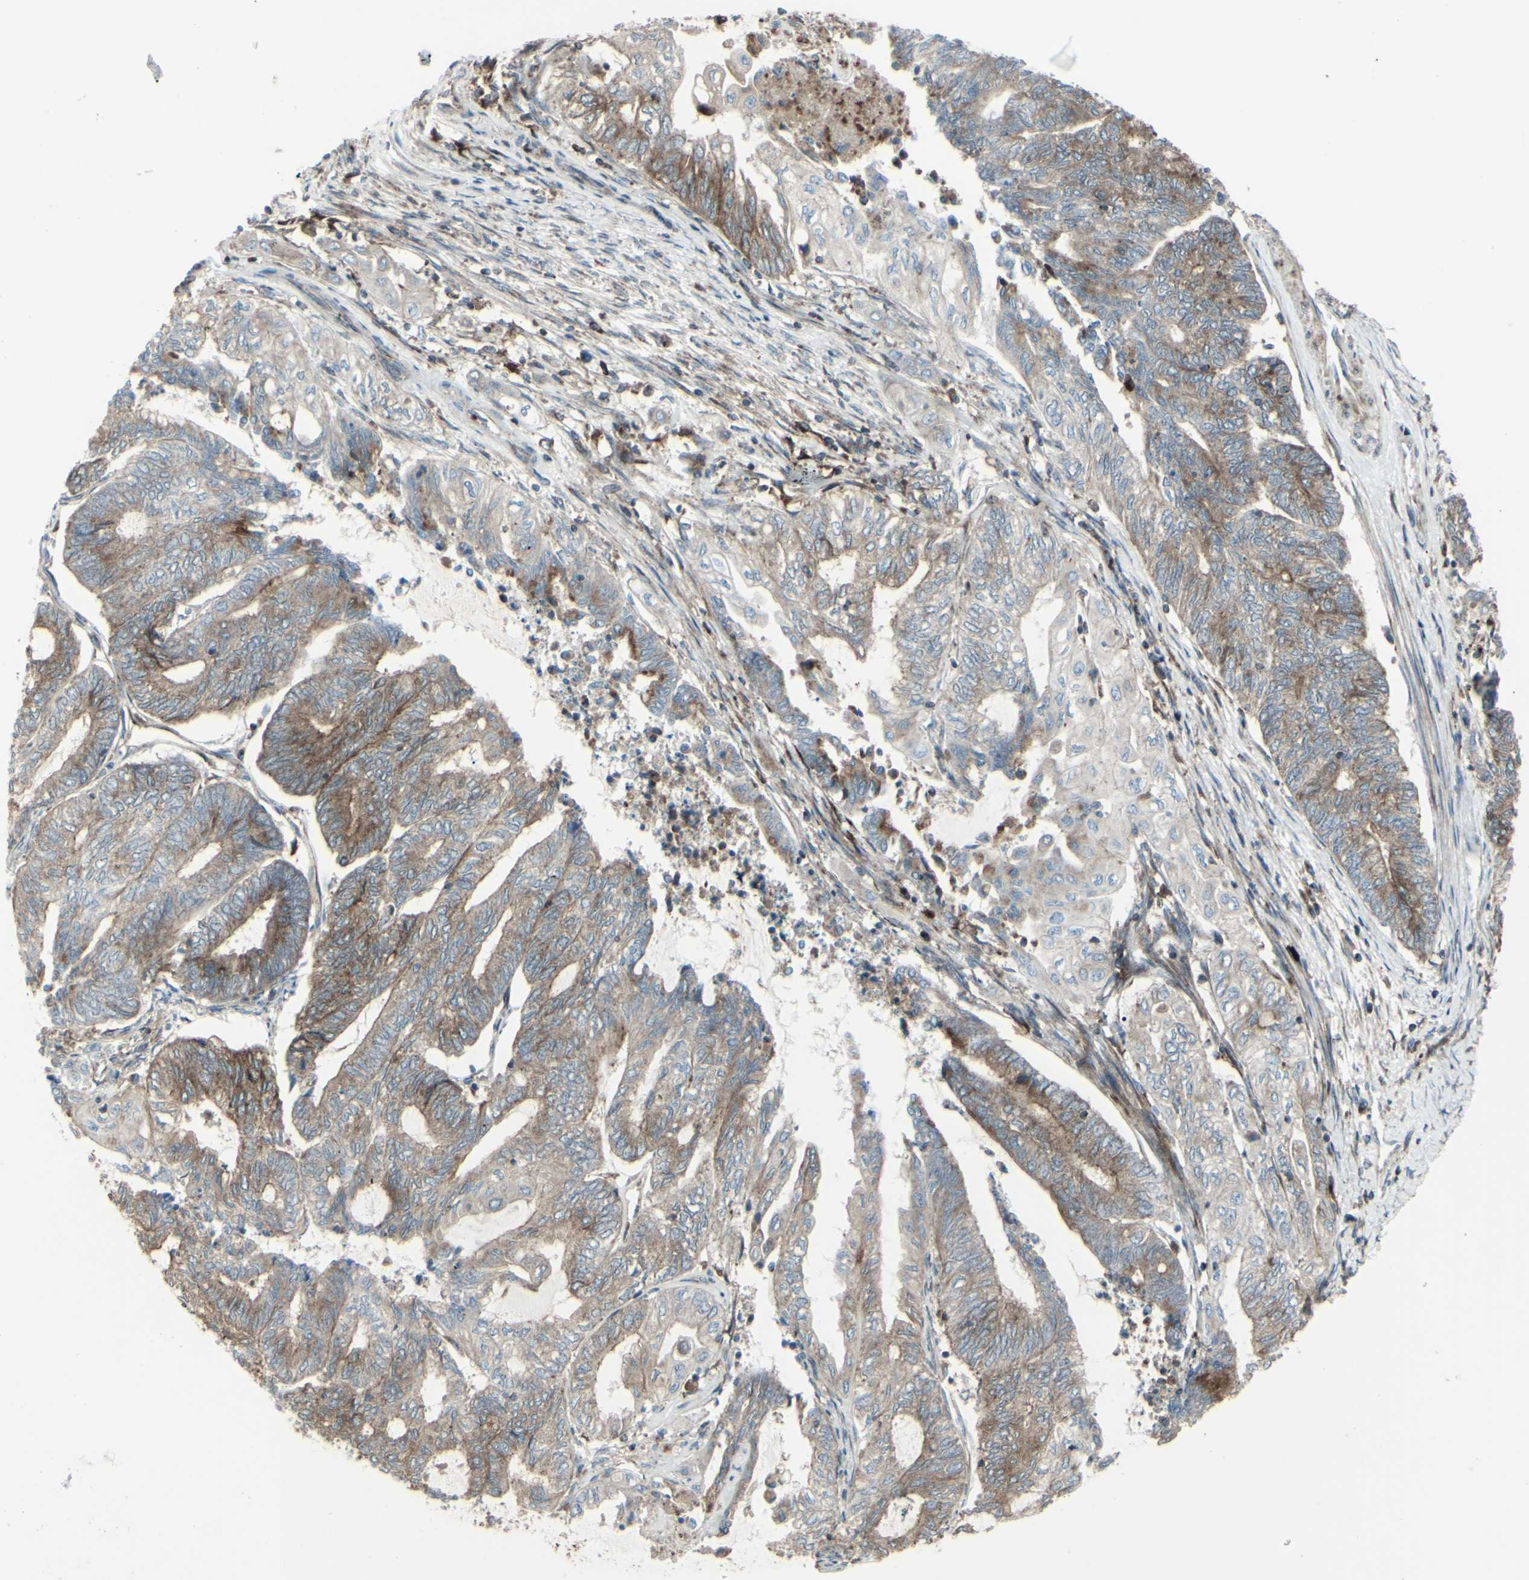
{"staining": {"intensity": "moderate", "quantity": ">75%", "location": "cytoplasmic/membranous"}, "tissue": "endometrial cancer", "cell_type": "Tumor cells", "image_type": "cancer", "snomed": [{"axis": "morphology", "description": "Adenocarcinoma, NOS"}, {"axis": "topography", "description": "Uterus"}, {"axis": "topography", "description": "Endometrium"}], "caption": "Endometrial adenocarcinoma stained with a brown dye displays moderate cytoplasmic/membranous positive staining in approximately >75% of tumor cells.", "gene": "NAPA", "patient": {"sex": "female", "age": 70}}